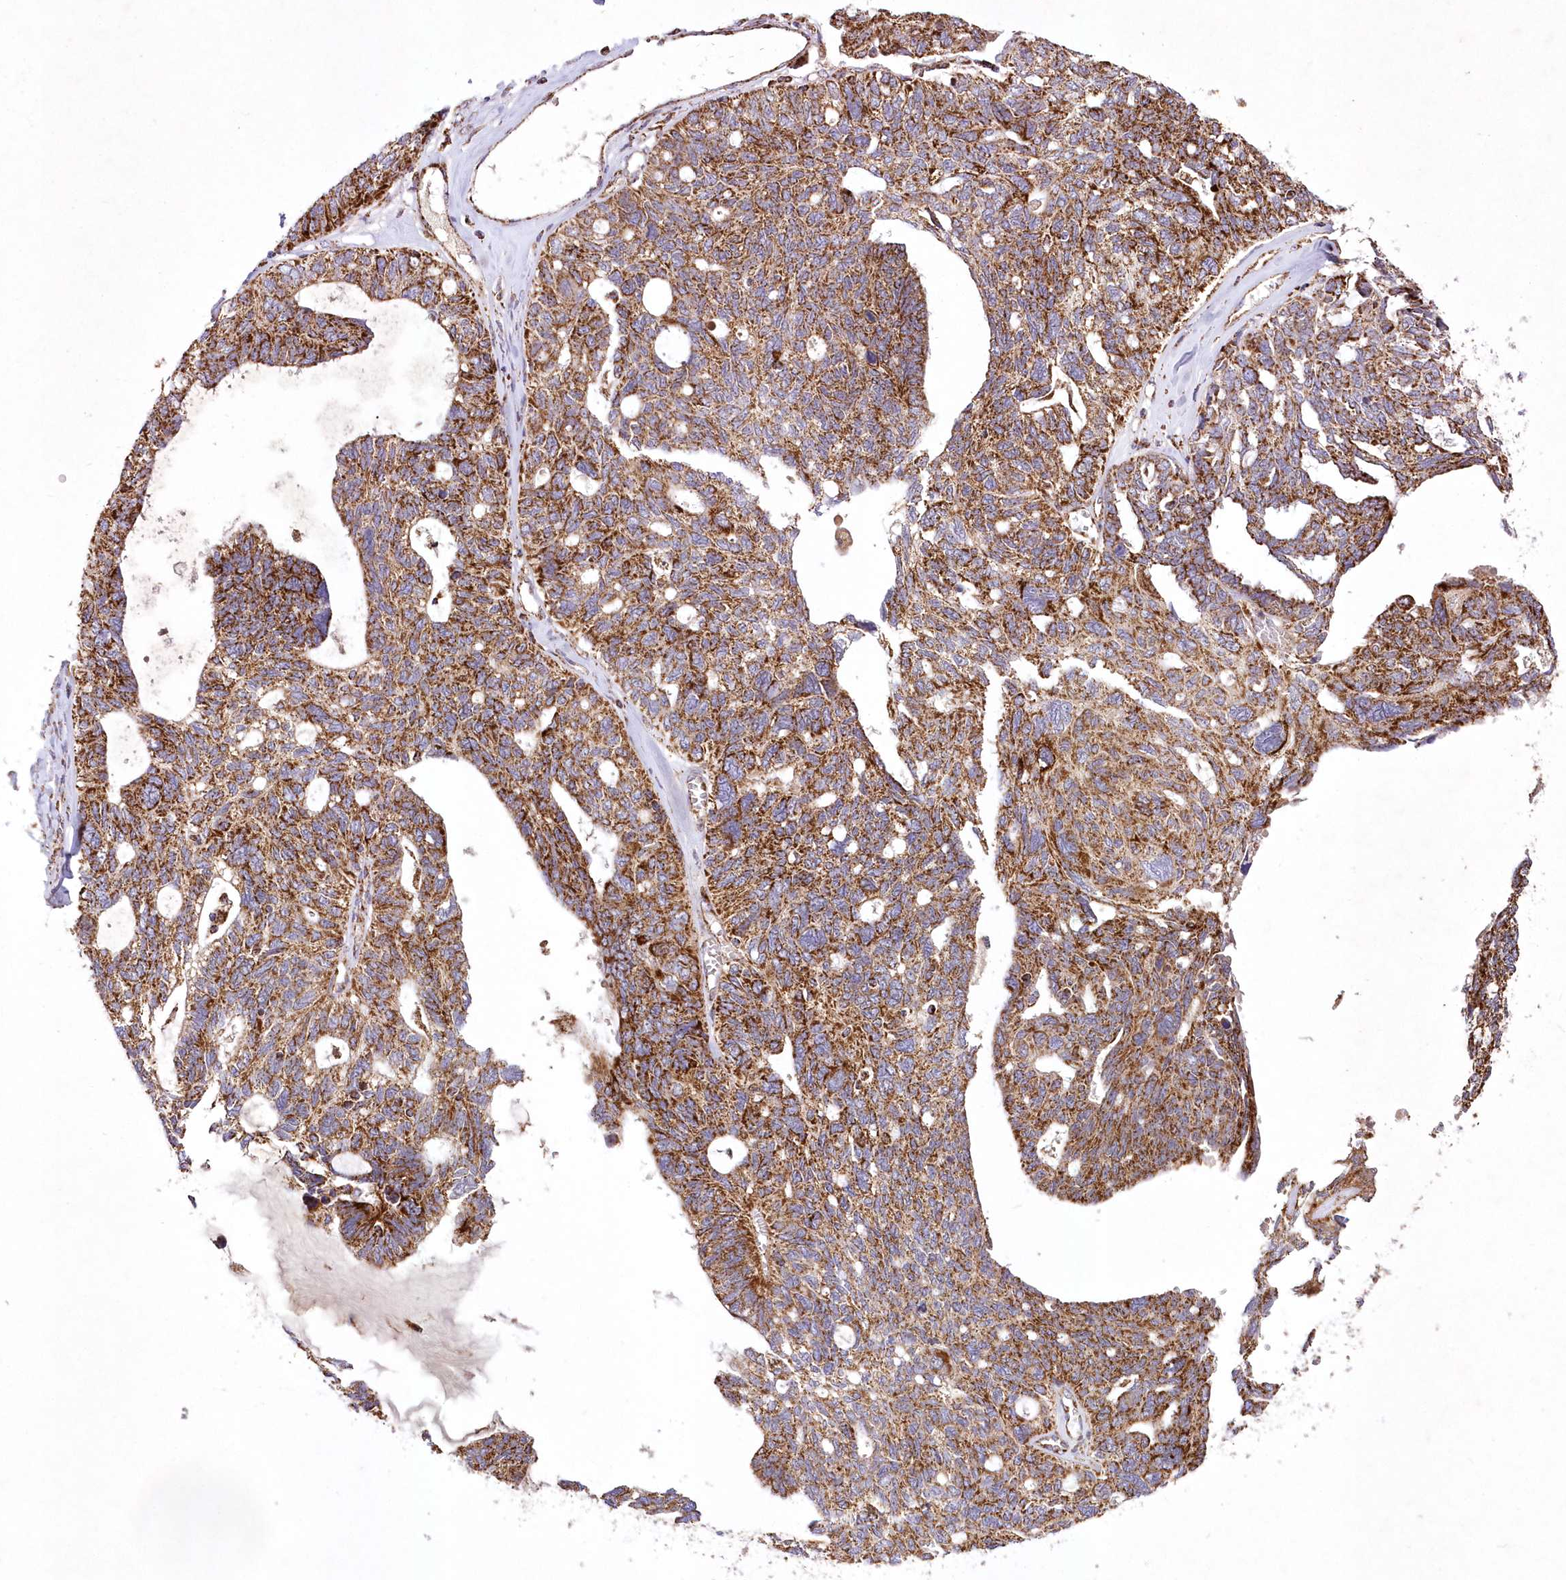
{"staining": {"intensity": "strong", "quantity": ">75%", "location": "cytoplasmic/membranous"}, "tissue": "ovarian cancer", "cell_type": "Tumor cells", "image_type": "cancer", "snomed": [{"axis": "morphology", "description": "Cystadenocarcinoma, serous, NOS"}, {"axis": "topography", "description": "Ovary"}], "caption": "A photomicrograph showing strong cytoplasmic/membranous expression in about >75% of tumor cells in ovarian cancer, as visualized by brown immunohistochemical staining.", "gene": "ASNSD1", "patient": {"sex": "female", "age": 79}}